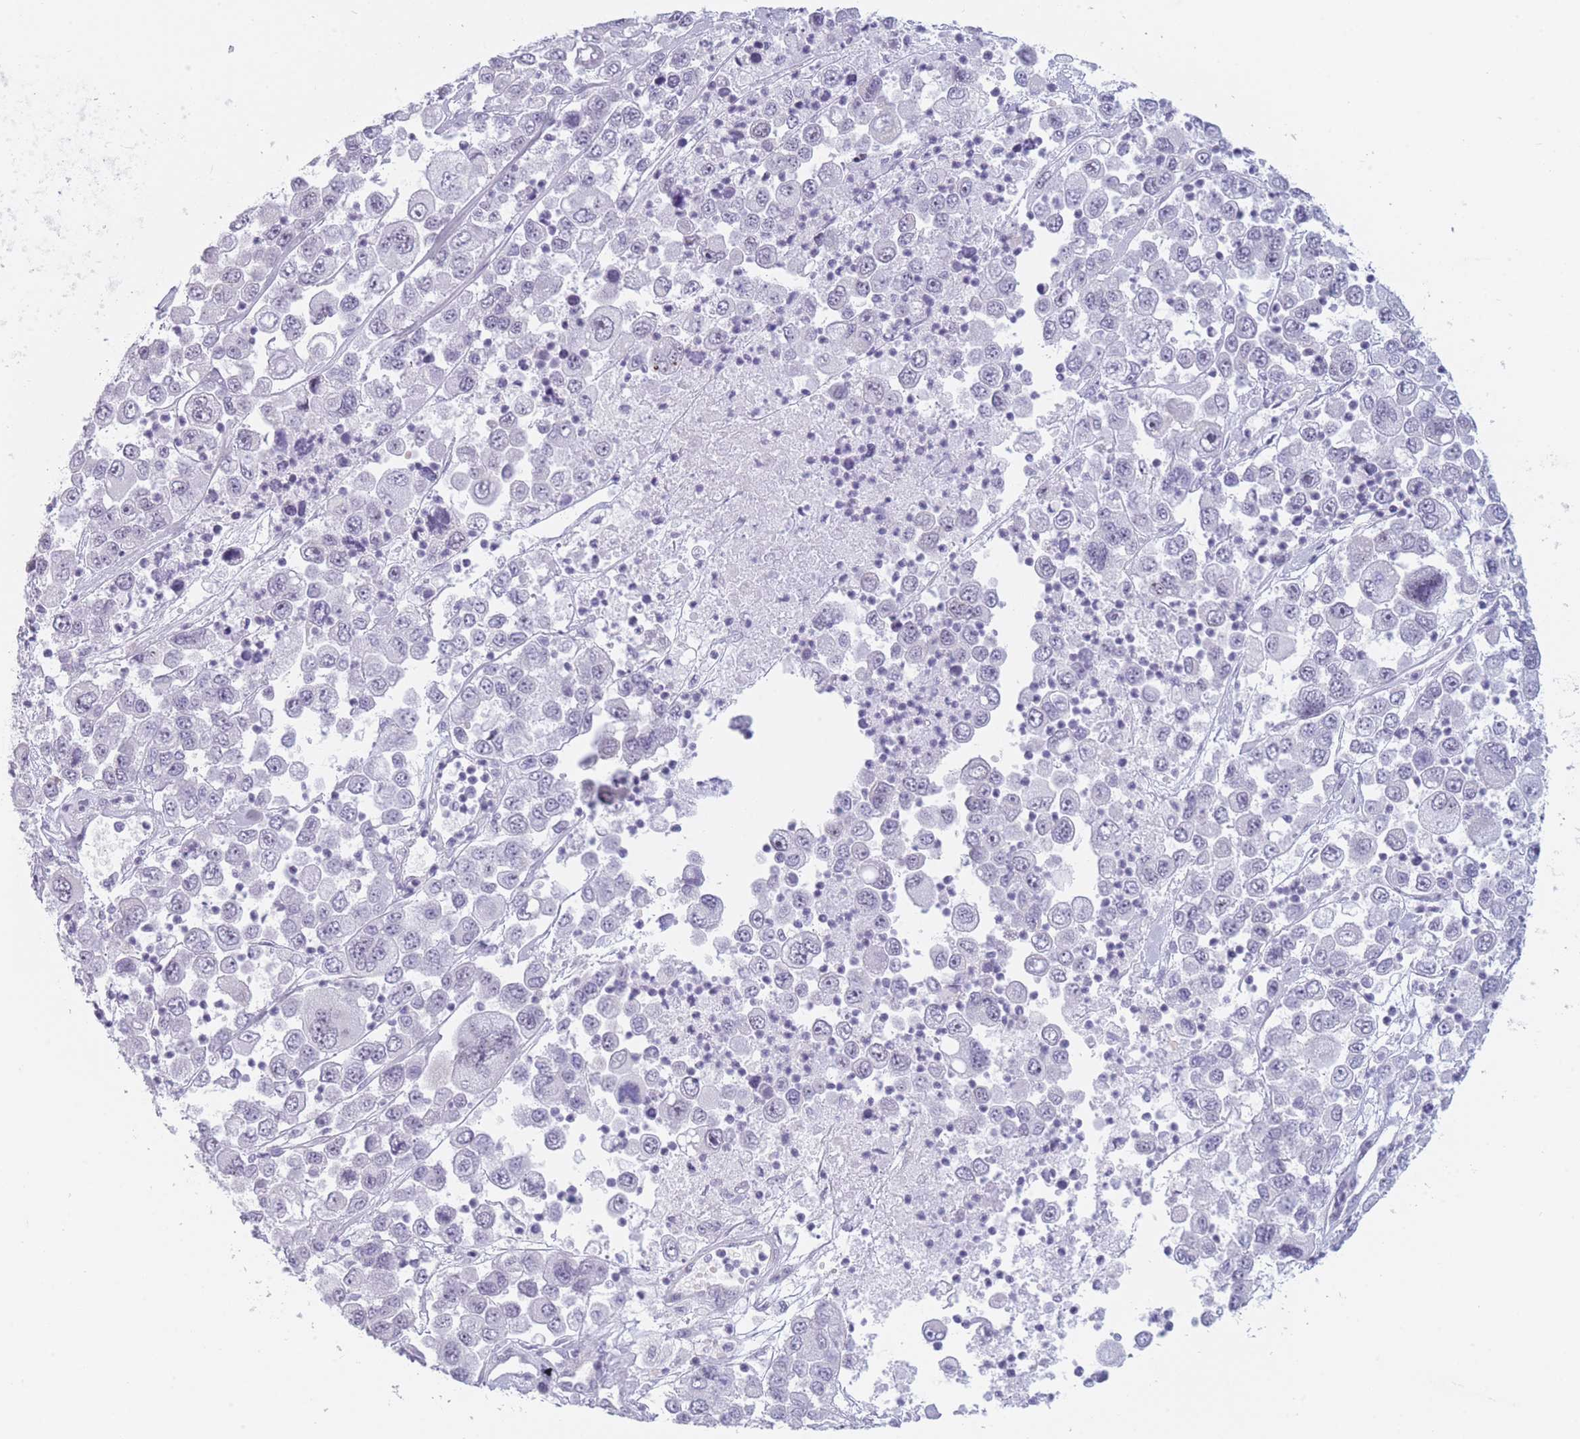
{"staining": {"intensity": "negative", "quantity": "none", "location": "none"}, "tissue": "melanoma", "cell_type": "Tumor cells", "image_type": "cancer", "snomed": [{"axis": "morphology", "description": "Malignant melanoma, Metastatic site"}, {"axis": "topography", "description": "Lymph node"}], "caption": "A high-resolution image shows IHC staining of melanoma, which demonstrates no significant expression in tumor cells.", "gene": "PLEKHG2", "patient": {"sex": "female", "age": 54}}